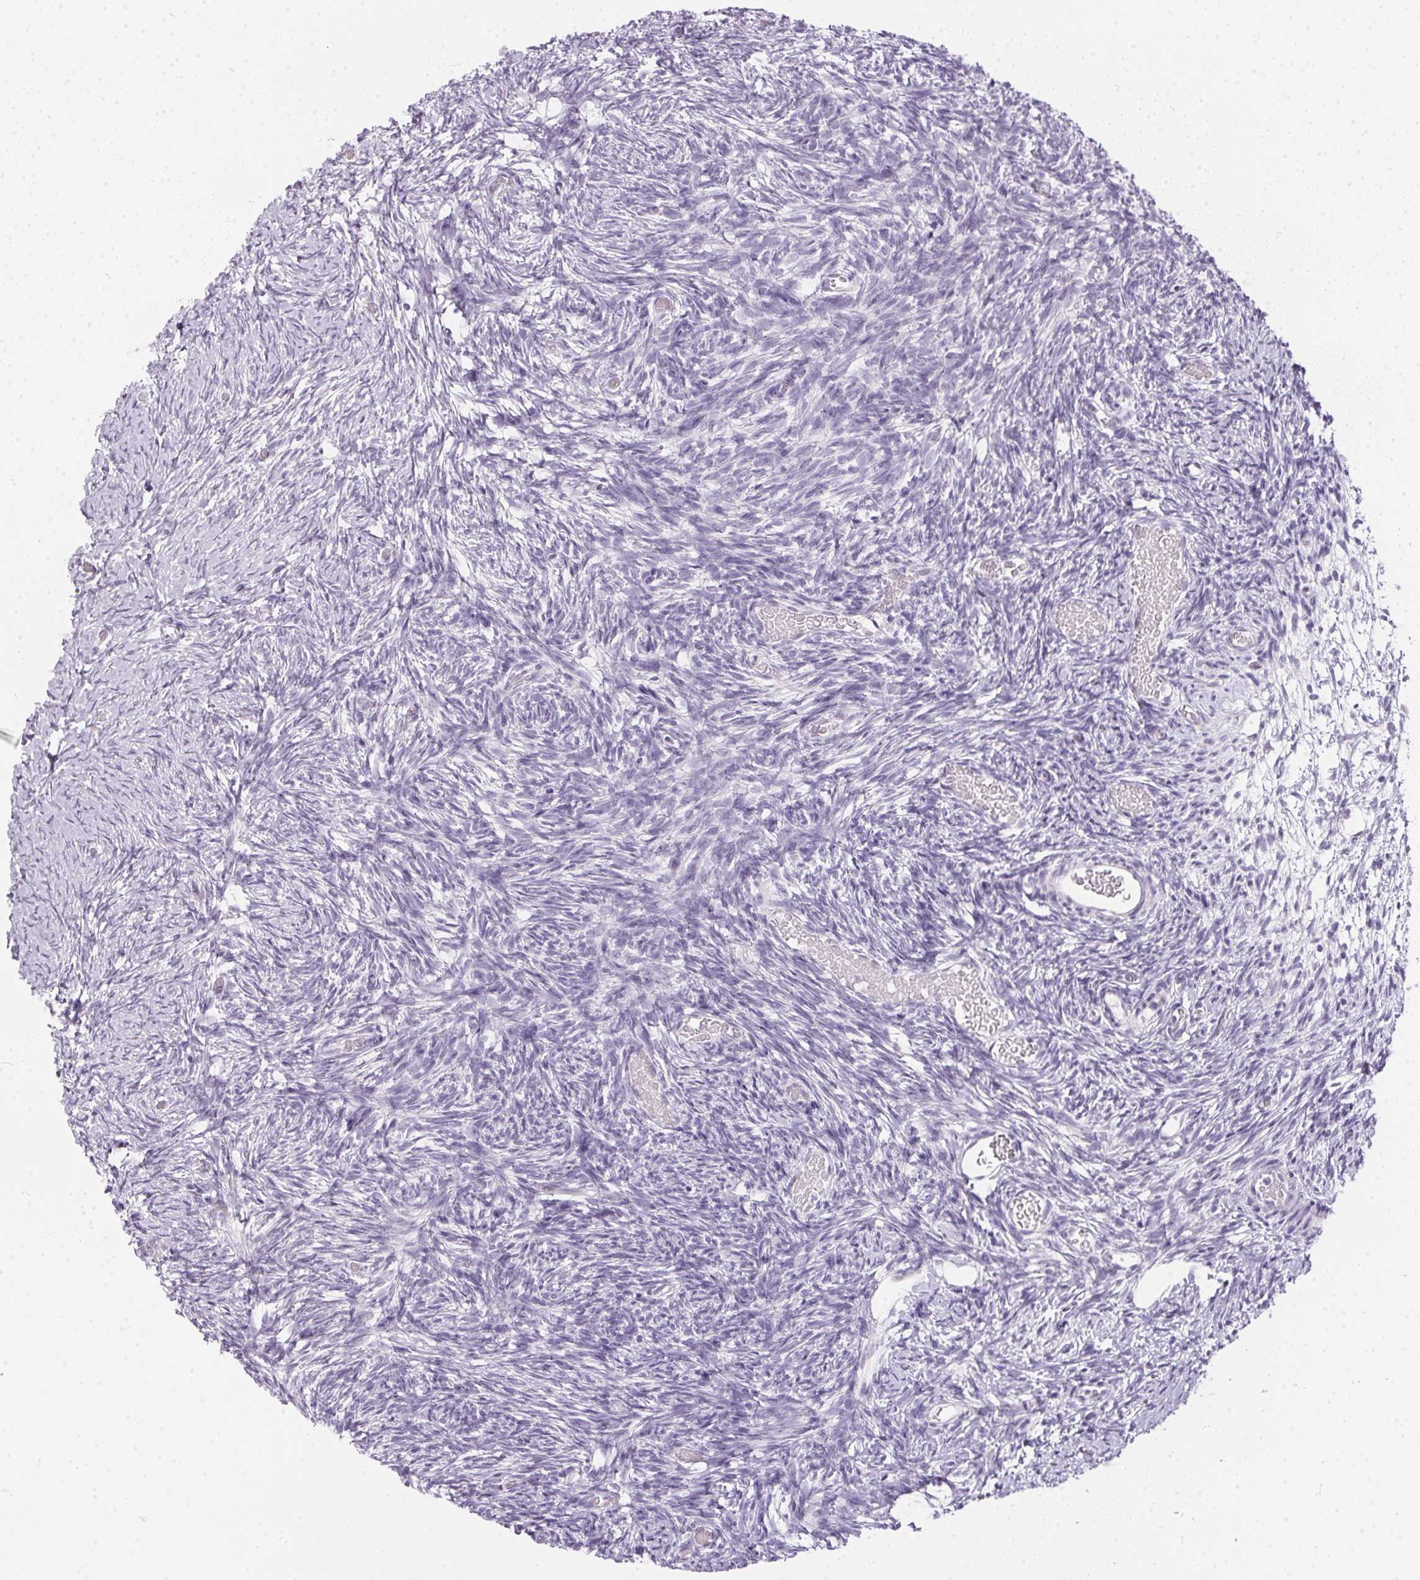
{"staining": {"intensity": "negative", "quantity": "none", "location": "none"}, "tissue": "ovary", "cell_type": "Follicle cells", "image_type": "normal", "snomed": [{"axis": "morphology", "description": "Normal tissue, NOS"}, {"axis": "topography", "description": "Ovary"}], "caption": "Immunohistochemical staining of benign ovary displays no significant expression in follicle cells.", "gene": "GBP6", "patient": {"sex": "female", "age": 39}}